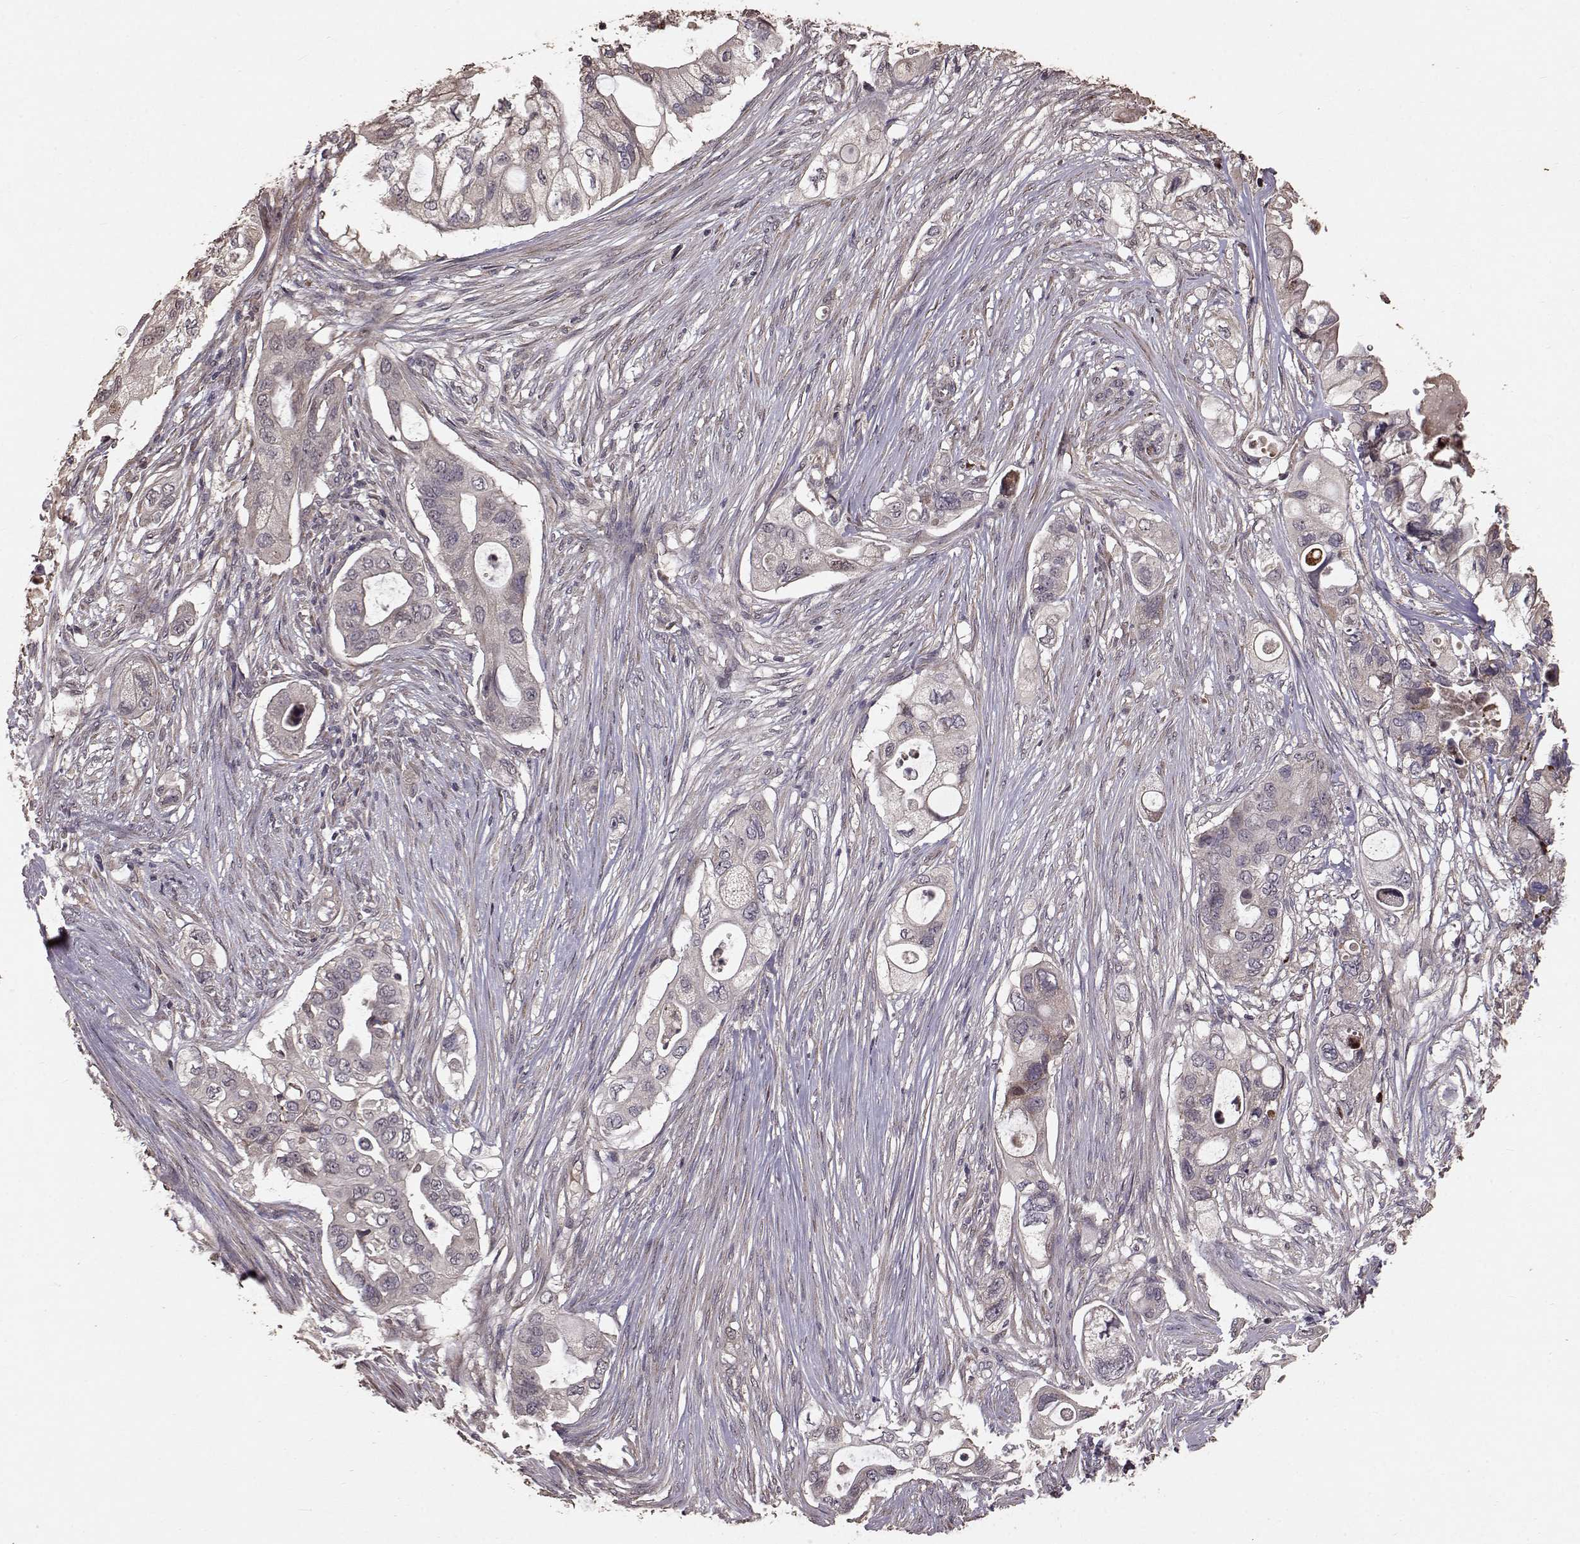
{"staining": {"intensity": "moderate", "quantity": "<25%", "location": "cytoplasmic/membranous"}, "tissue": "pancreatic cancer", "cell_type": "Tumor cells", "image_type": "cancer", "snomed": [{"axis": "morphology", "description": "Adenocarcinoma, NOS"}, {"axis": "topography", "description": "Pancreas"}], "caption": "Immunohistochemistry staining of pancreatic cancer (adenocarcinoma), which shows low levels of moderate cytoplasmic/membranous positivity in approximately <25% of tumor cells indicating moderate cytoplasmic/membranous protein positivity. The staining was performed using DAB (brown) for protein detection and nuclei were counterstained in hematoxylin (blue).", "gene": "USP15", "patient": {"sex": "female", "age": 72}}